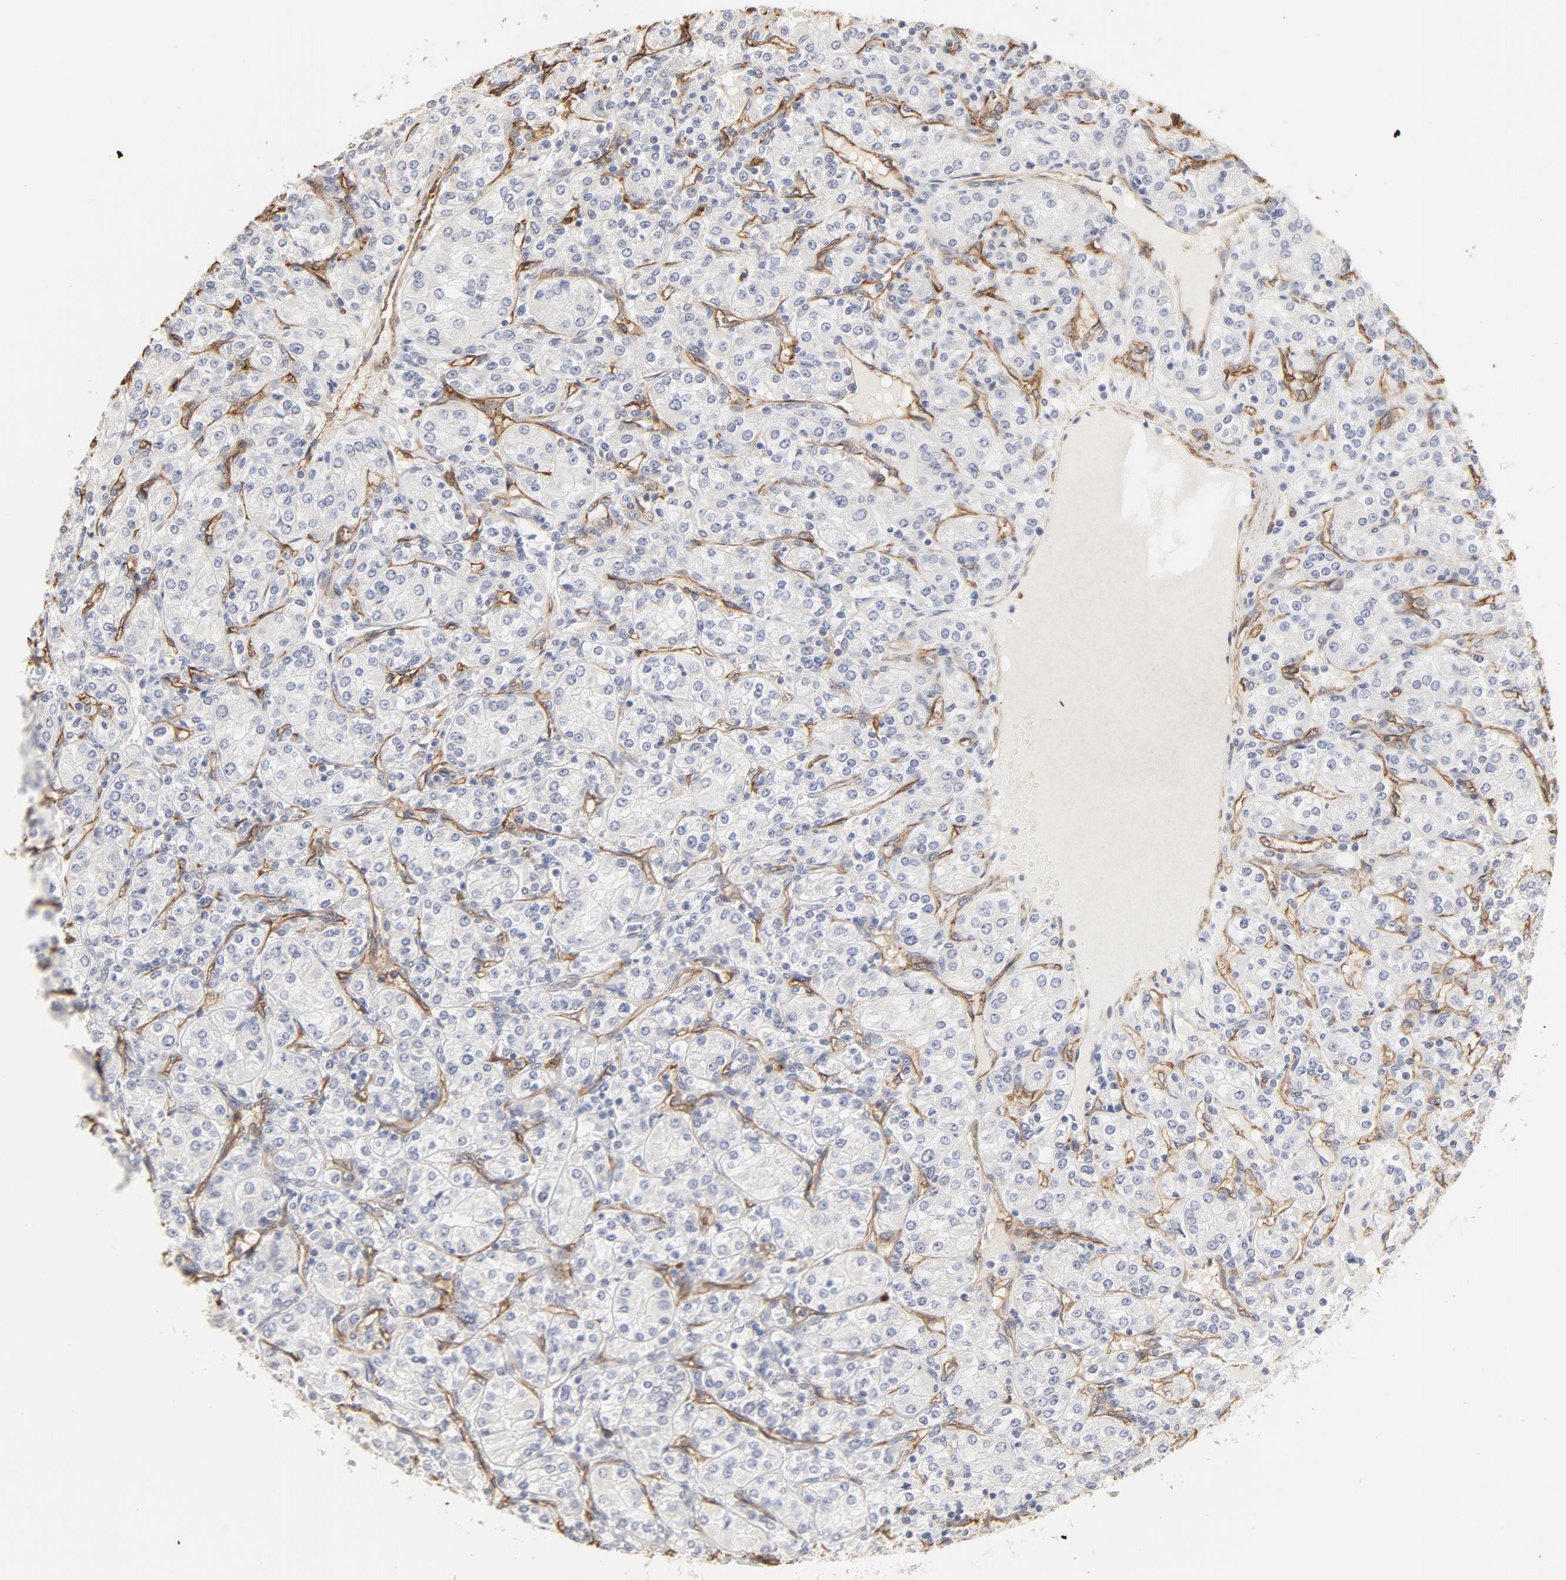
{"staining": {"intensity": "negative", "quantity": "none", "location": "none"}, "tissue": "renal cancer", "cell_type": "Tumor cells", "image_type": "cancer", "snomed": [{"axis": "morphology", "description": "Adenocarcinoma, NOS"}, {"axis": "topography", "description": "Kidney"}], "caption": "Tumor cells are negative for brown protein staining in adenocarcinoma (renal). The staining is performed using DAB brown chromogen with nuclei counter-stained in using hematoxylin.", "gene": "MAGED4", "patient": {"sex": "male", "age": 77}}